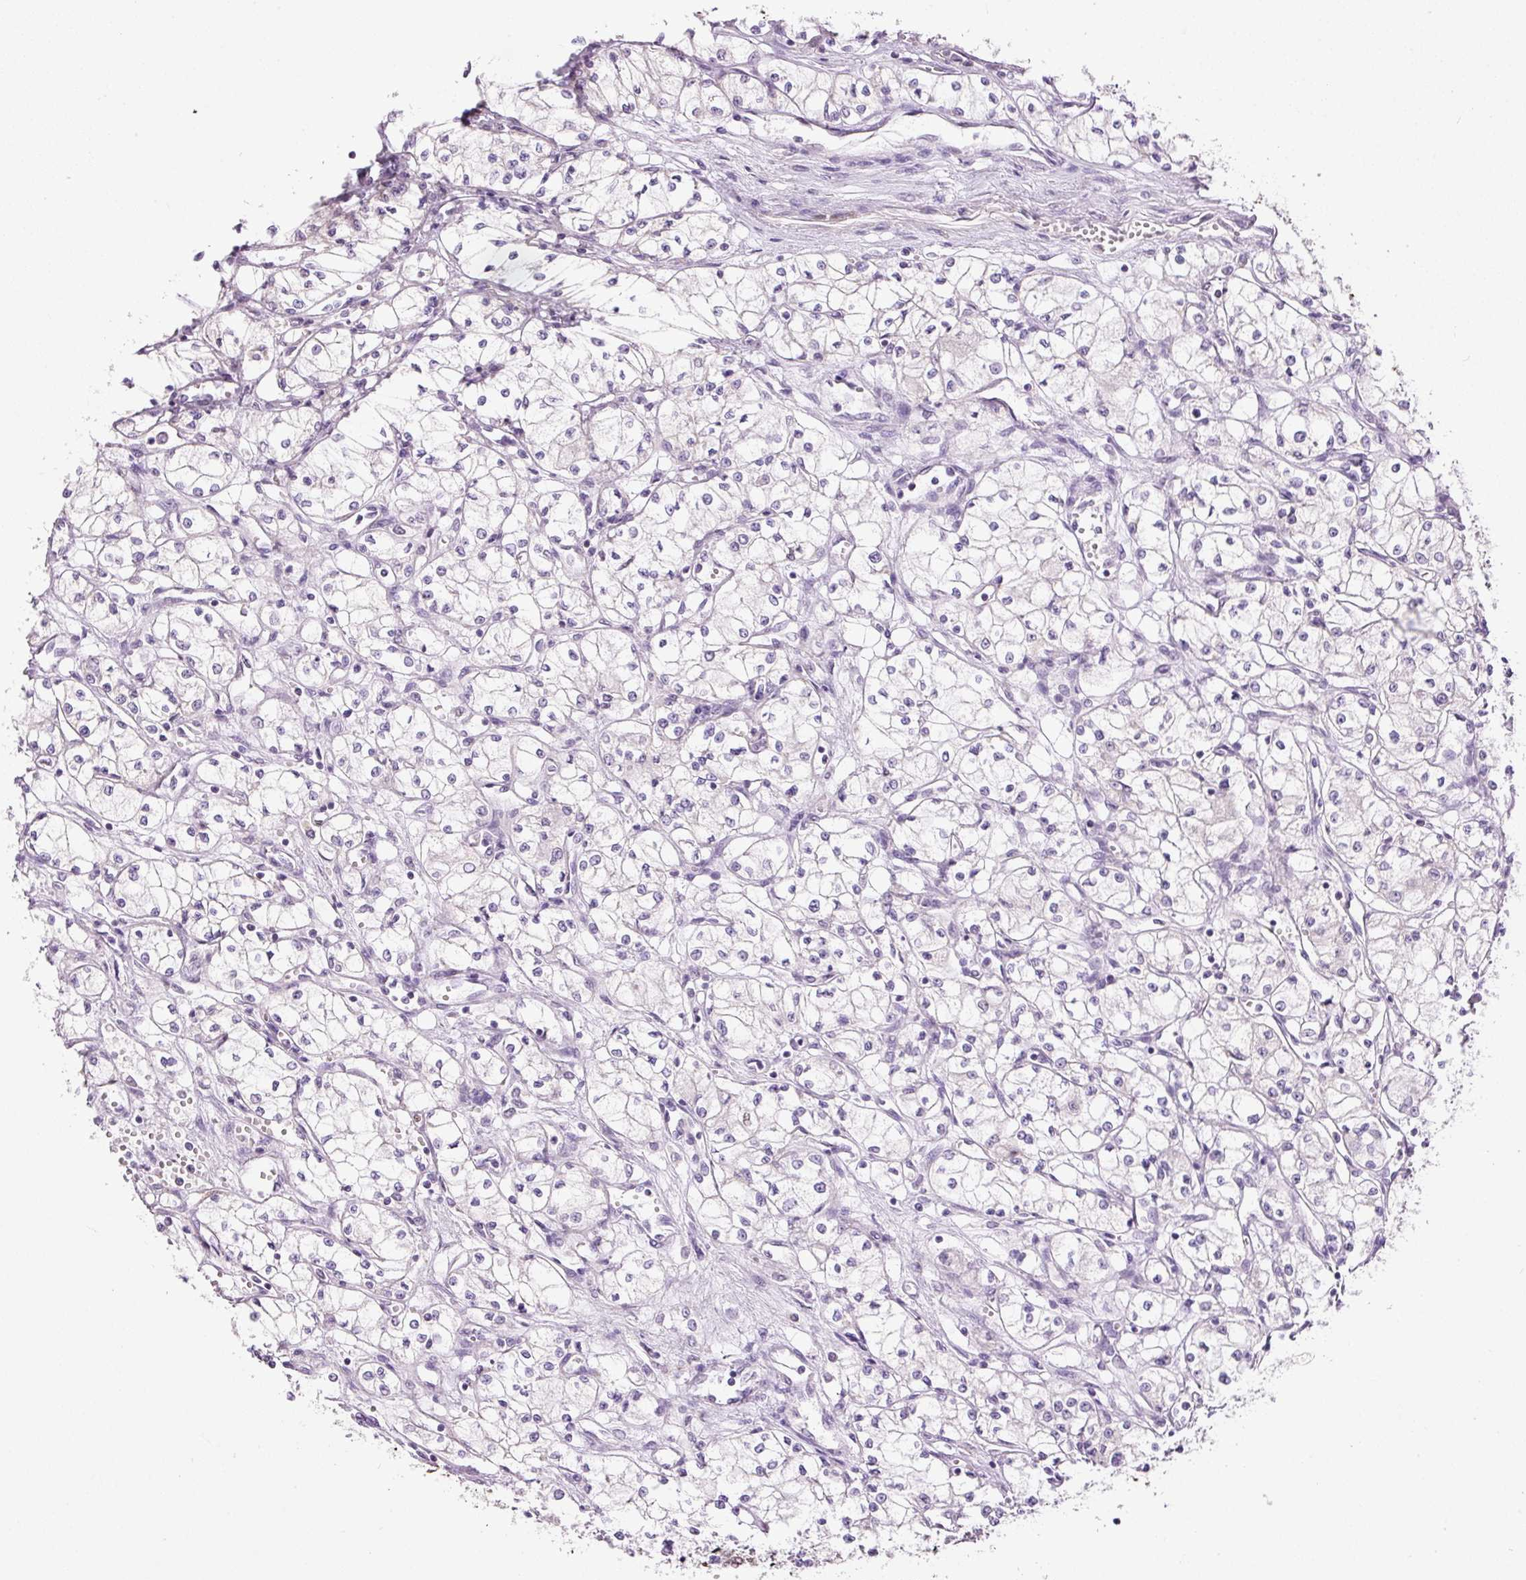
{"staining": {"intensity": "negative", "quantity": "none", "location": "none"}, "tissue": "renal cancer", "cell_type": "Tumor cells", "image_type": "cancer", "snomed": [{"axis": "morphology", "description": "Normal tissue, NOS"}, {"axis": "morphology", "description": "Adenocarcinoma, NOS"}, {"axis": "topography", "description": "Kidney"}], "caption": "Tumor cells show no significant expression in renal cancer.", "gene": "KPNA2", "patient": {"sex": "male", "age": 59}}